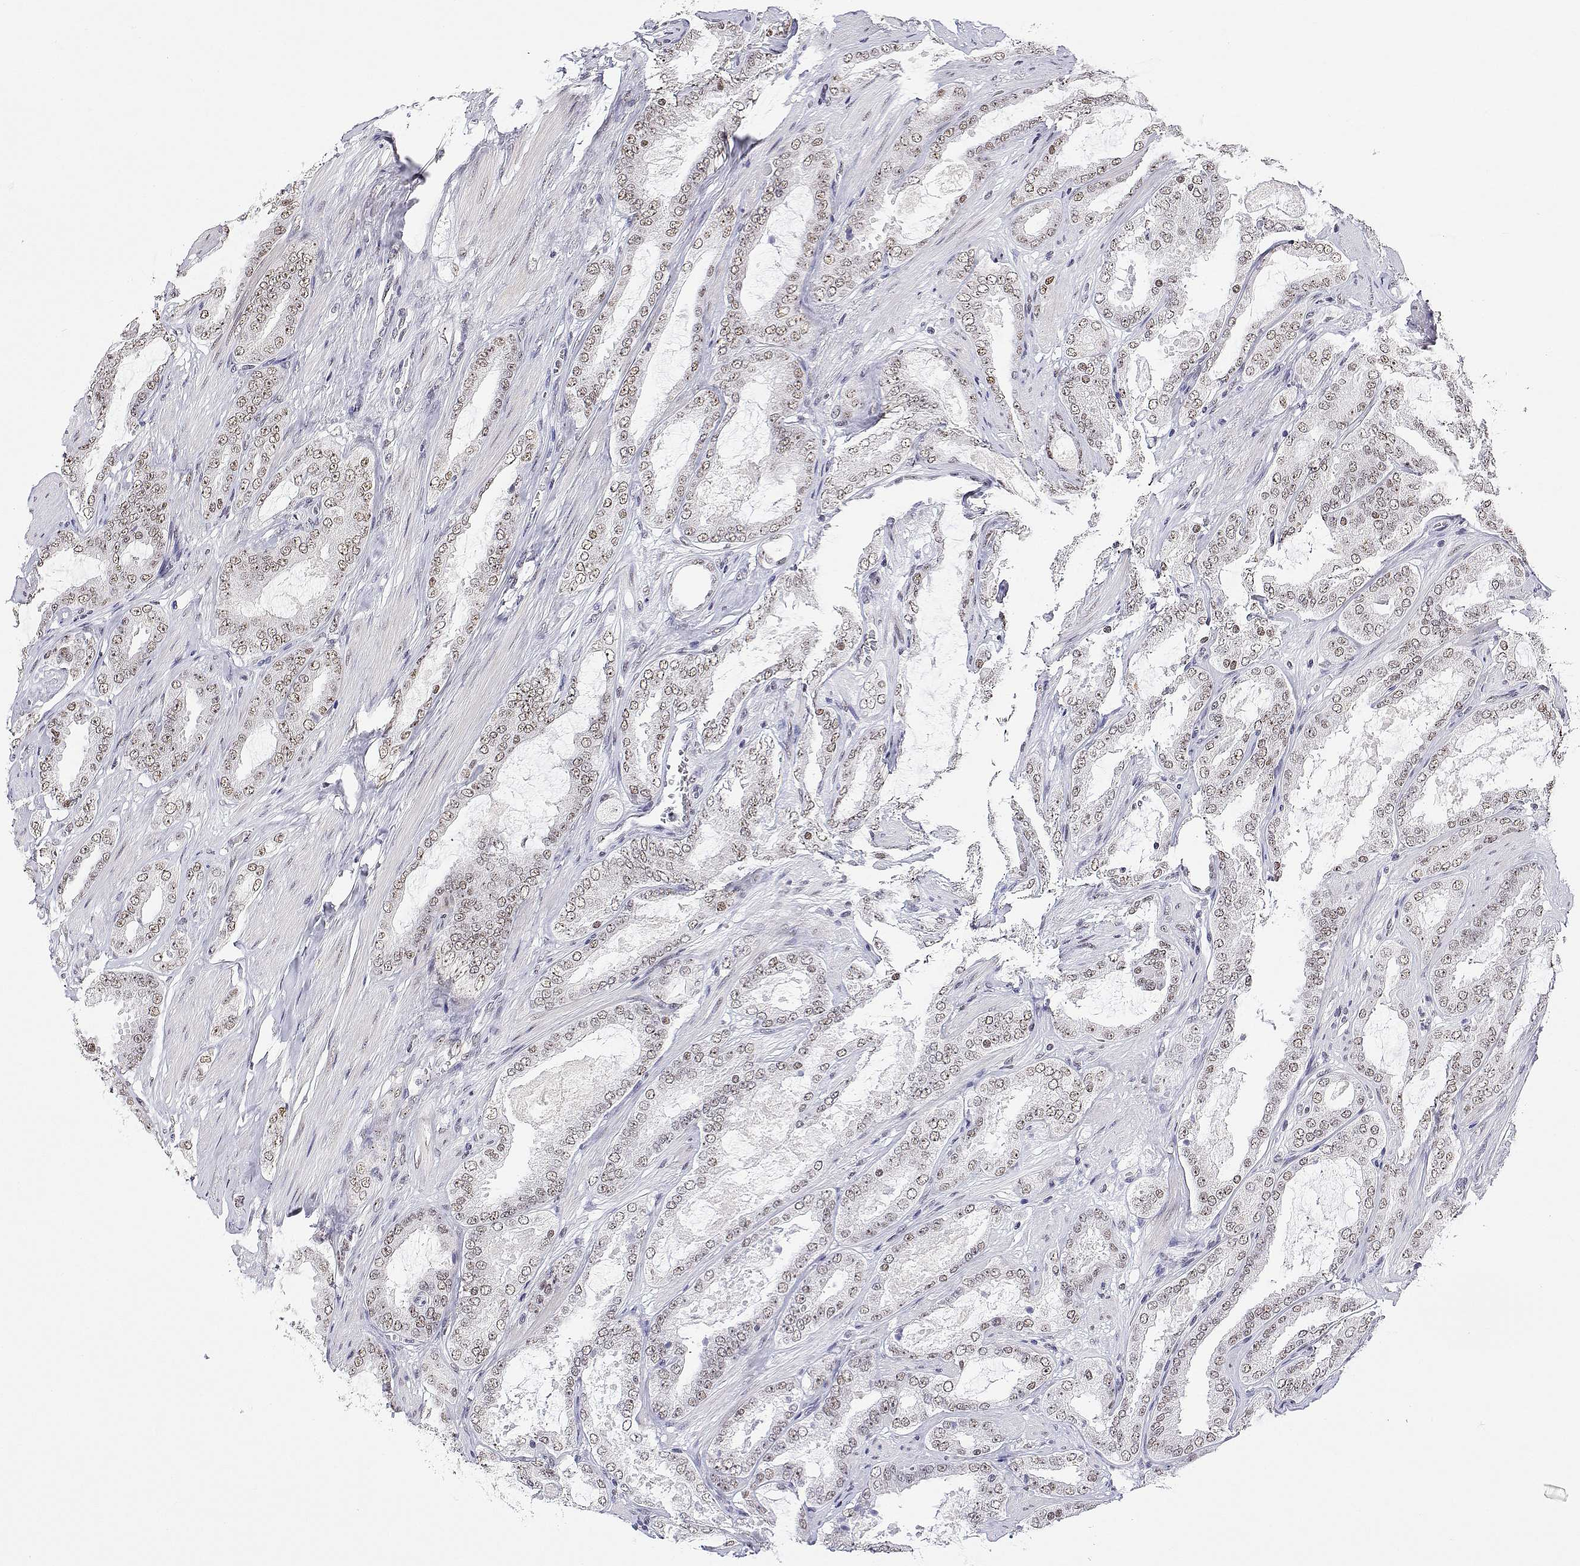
{"staining": {"intensity": "weak", "quantity": ">75%", "location": "nuclear"}, "tissue": "prostate cancer", "cell_type": "Tumor cells", "image_type": "cancer", "snomed": [{"axis": "morphology", "description": "Adenocarcinoma, Low grade"}, {"axis": "topography", "description": "Prostate"}], "caption": "Tumor cells reveal low levels of weak nuclear staining in about >75% of cells in prostate cancer.", "gene": "ADAR", "patient": {"sex": "male", "age": 64}}